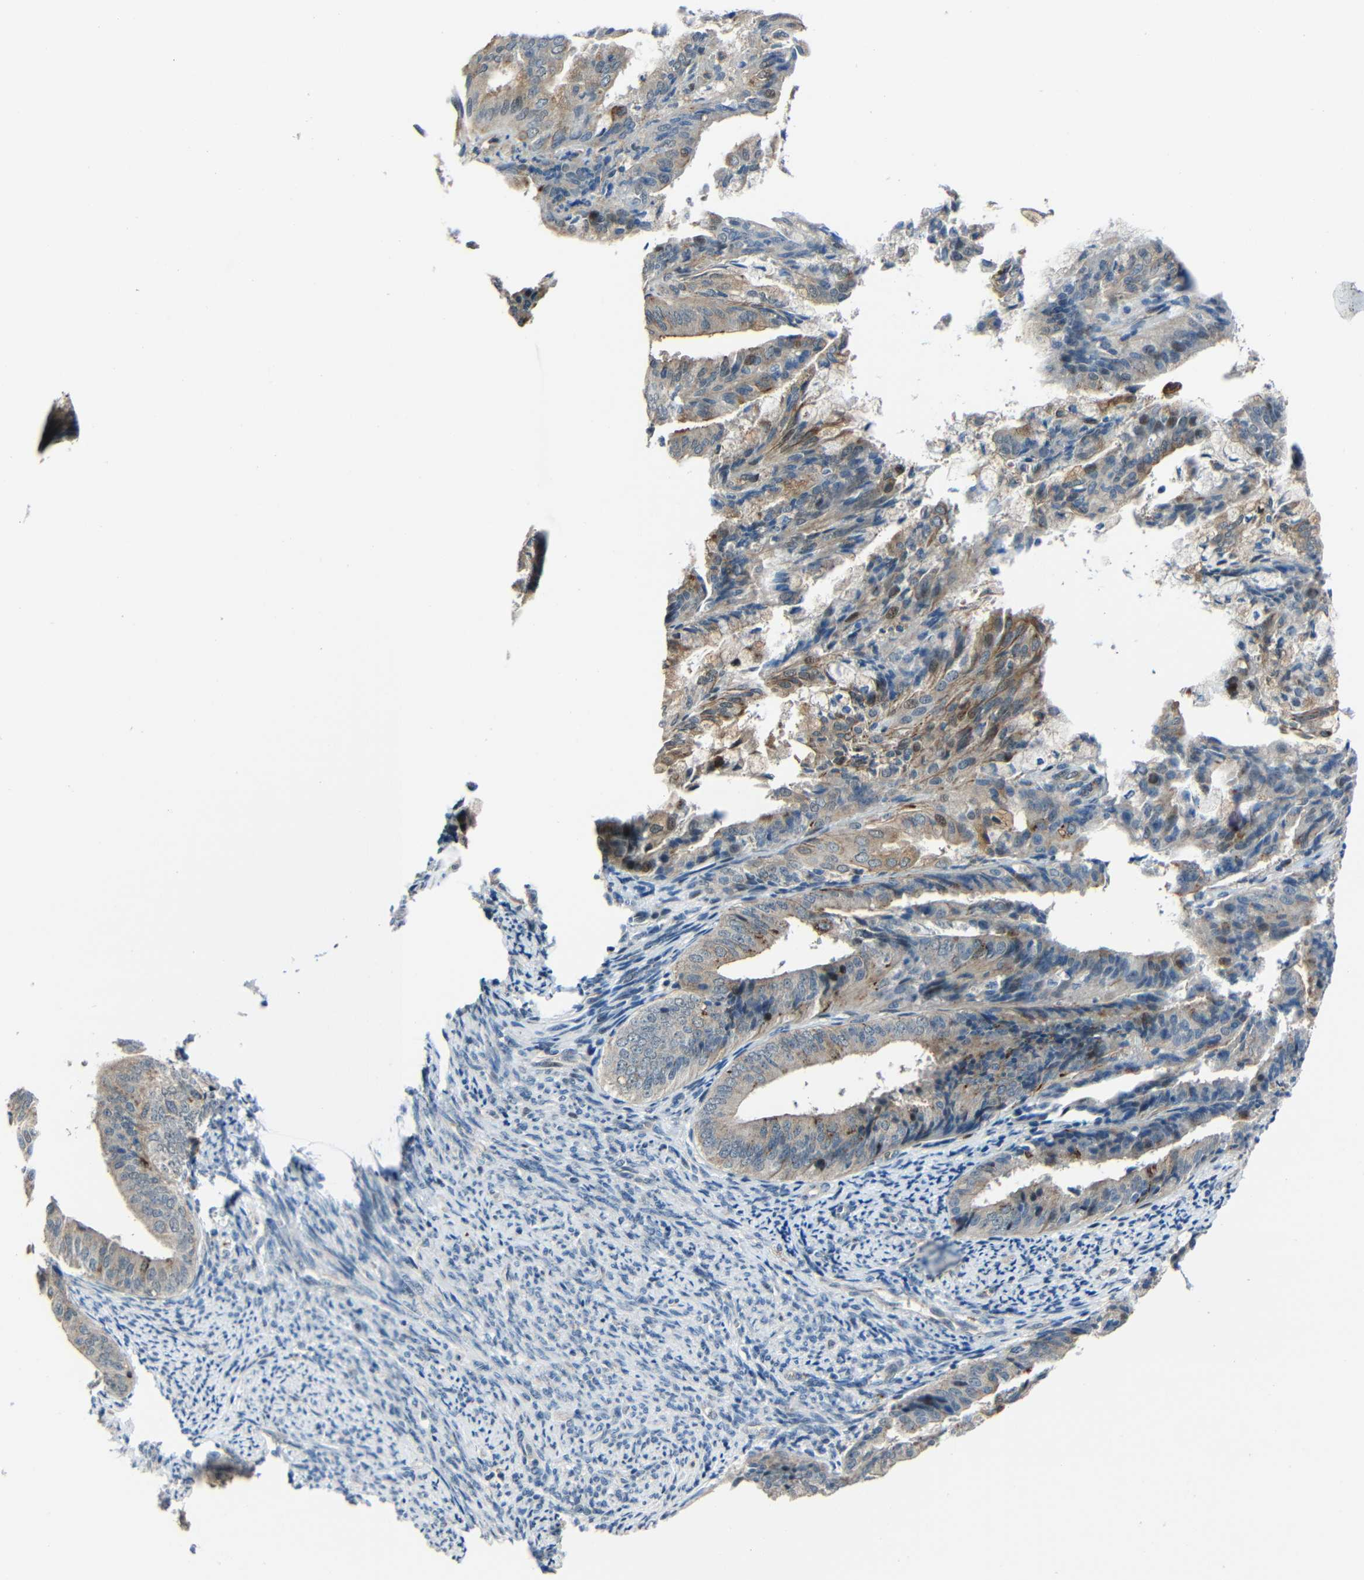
{"staining": {"intensity": "moderate", "quantity": ">75%", "location": "cytoplasmic/membranous"}, "tissue": "endometrial cancer", "cell_type": "Tumor cells", "image_type": "cancer", "snomed": [{"axis": "morphology", "description": "Adenocarcinoma, NOS"}, {"axis": "topography", "description": "Endometrium"}], "caption": "This micrograph demonstrates IHC staining of endometrial cancer (adenocarcinoma), with medium moderate cytoplasmic/membranous positivity in approximately >75% of tumor cells.", "gene": "DNAJC5", "patient": {"sex": "female", "age": 63}}